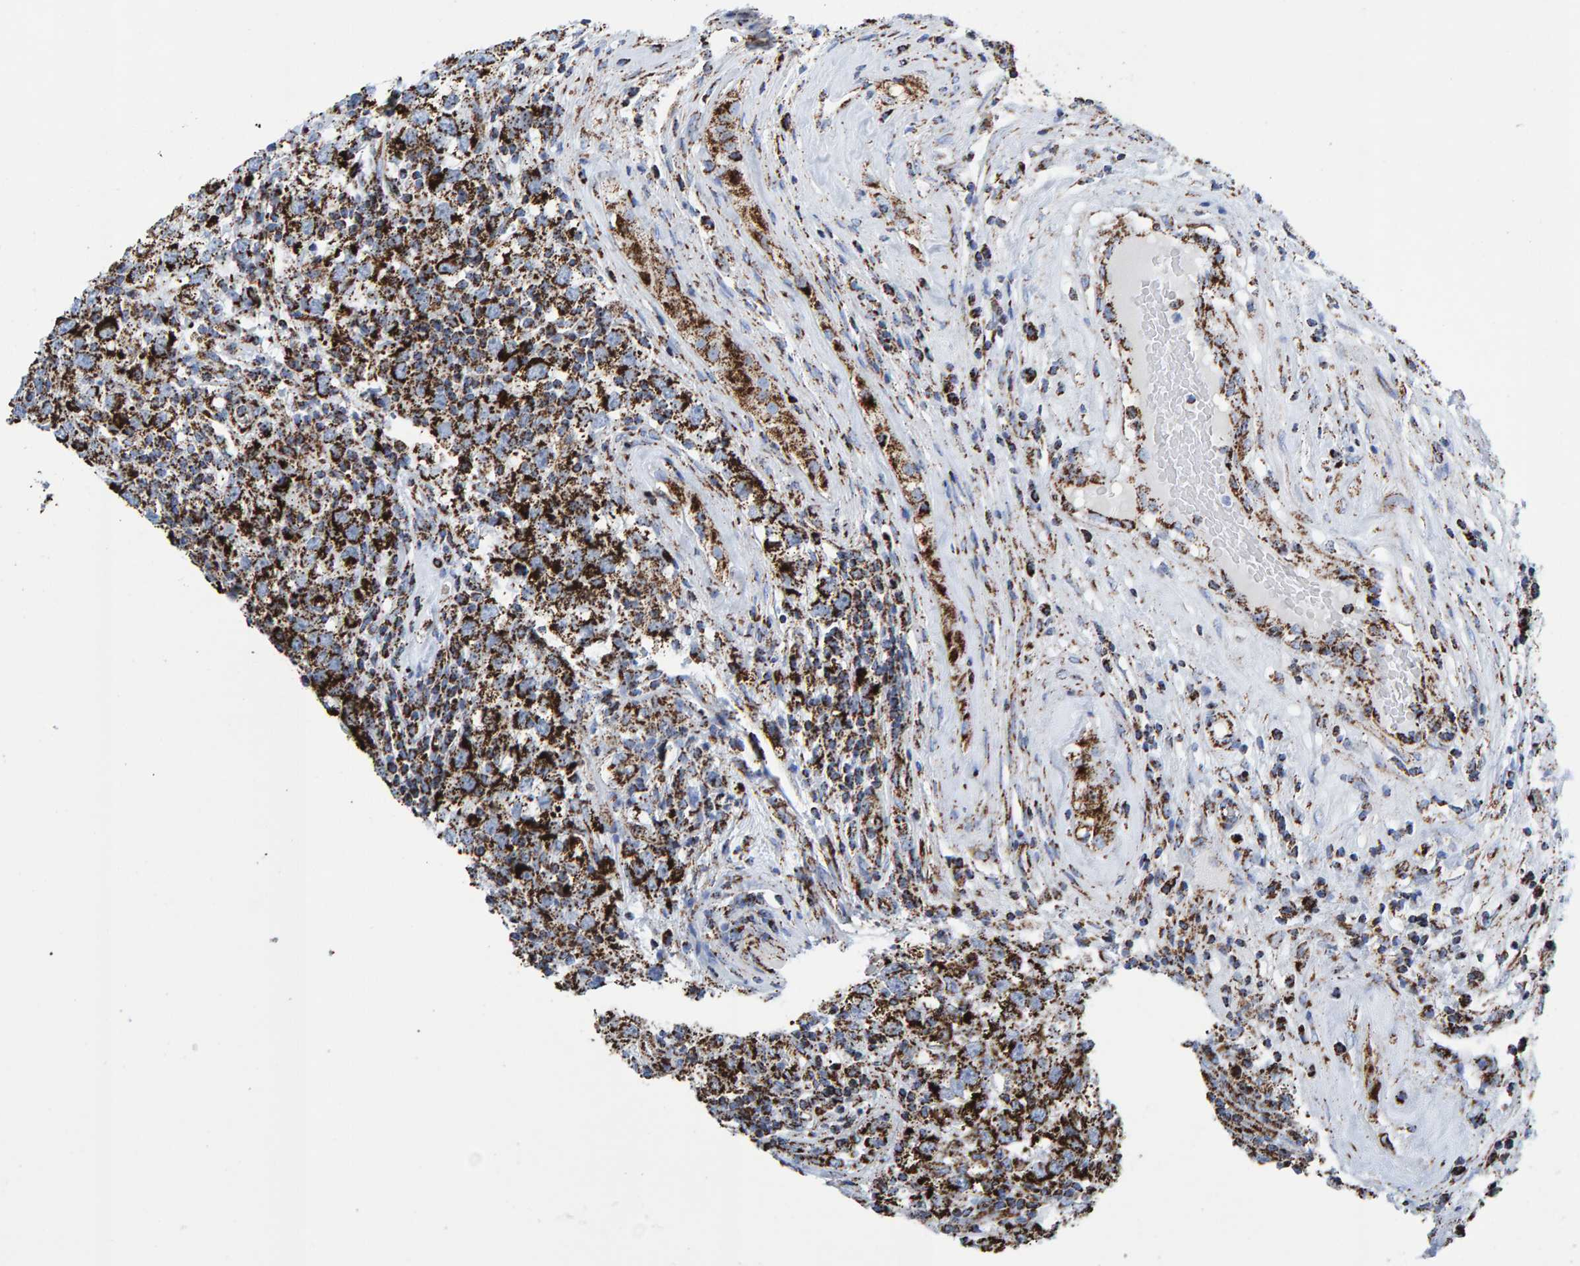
{"staining": {"intensity": "strong", "quantity": ">75%", "location": "cytoplasmic/membranous"}, "tissue": "testis cancer", "cell_type": "Tumor cells", "image_type": "cancer", "snomed": [{"axis": "morphology", "description": "Seminoma, NOS"}, {"axis": "morphology", "description": "Carcinoma, Embryonal, NOS"}, {"axis": "topography", "description": "Testis"}], "caption": "IHC (DAB) staining of human testis cancer displays strong cytoplasmic/membranous protein expression in about >75% of tumor cells.", "gene": "ENSG00000262660", "patient": {"sex": "male", "age": 28}}